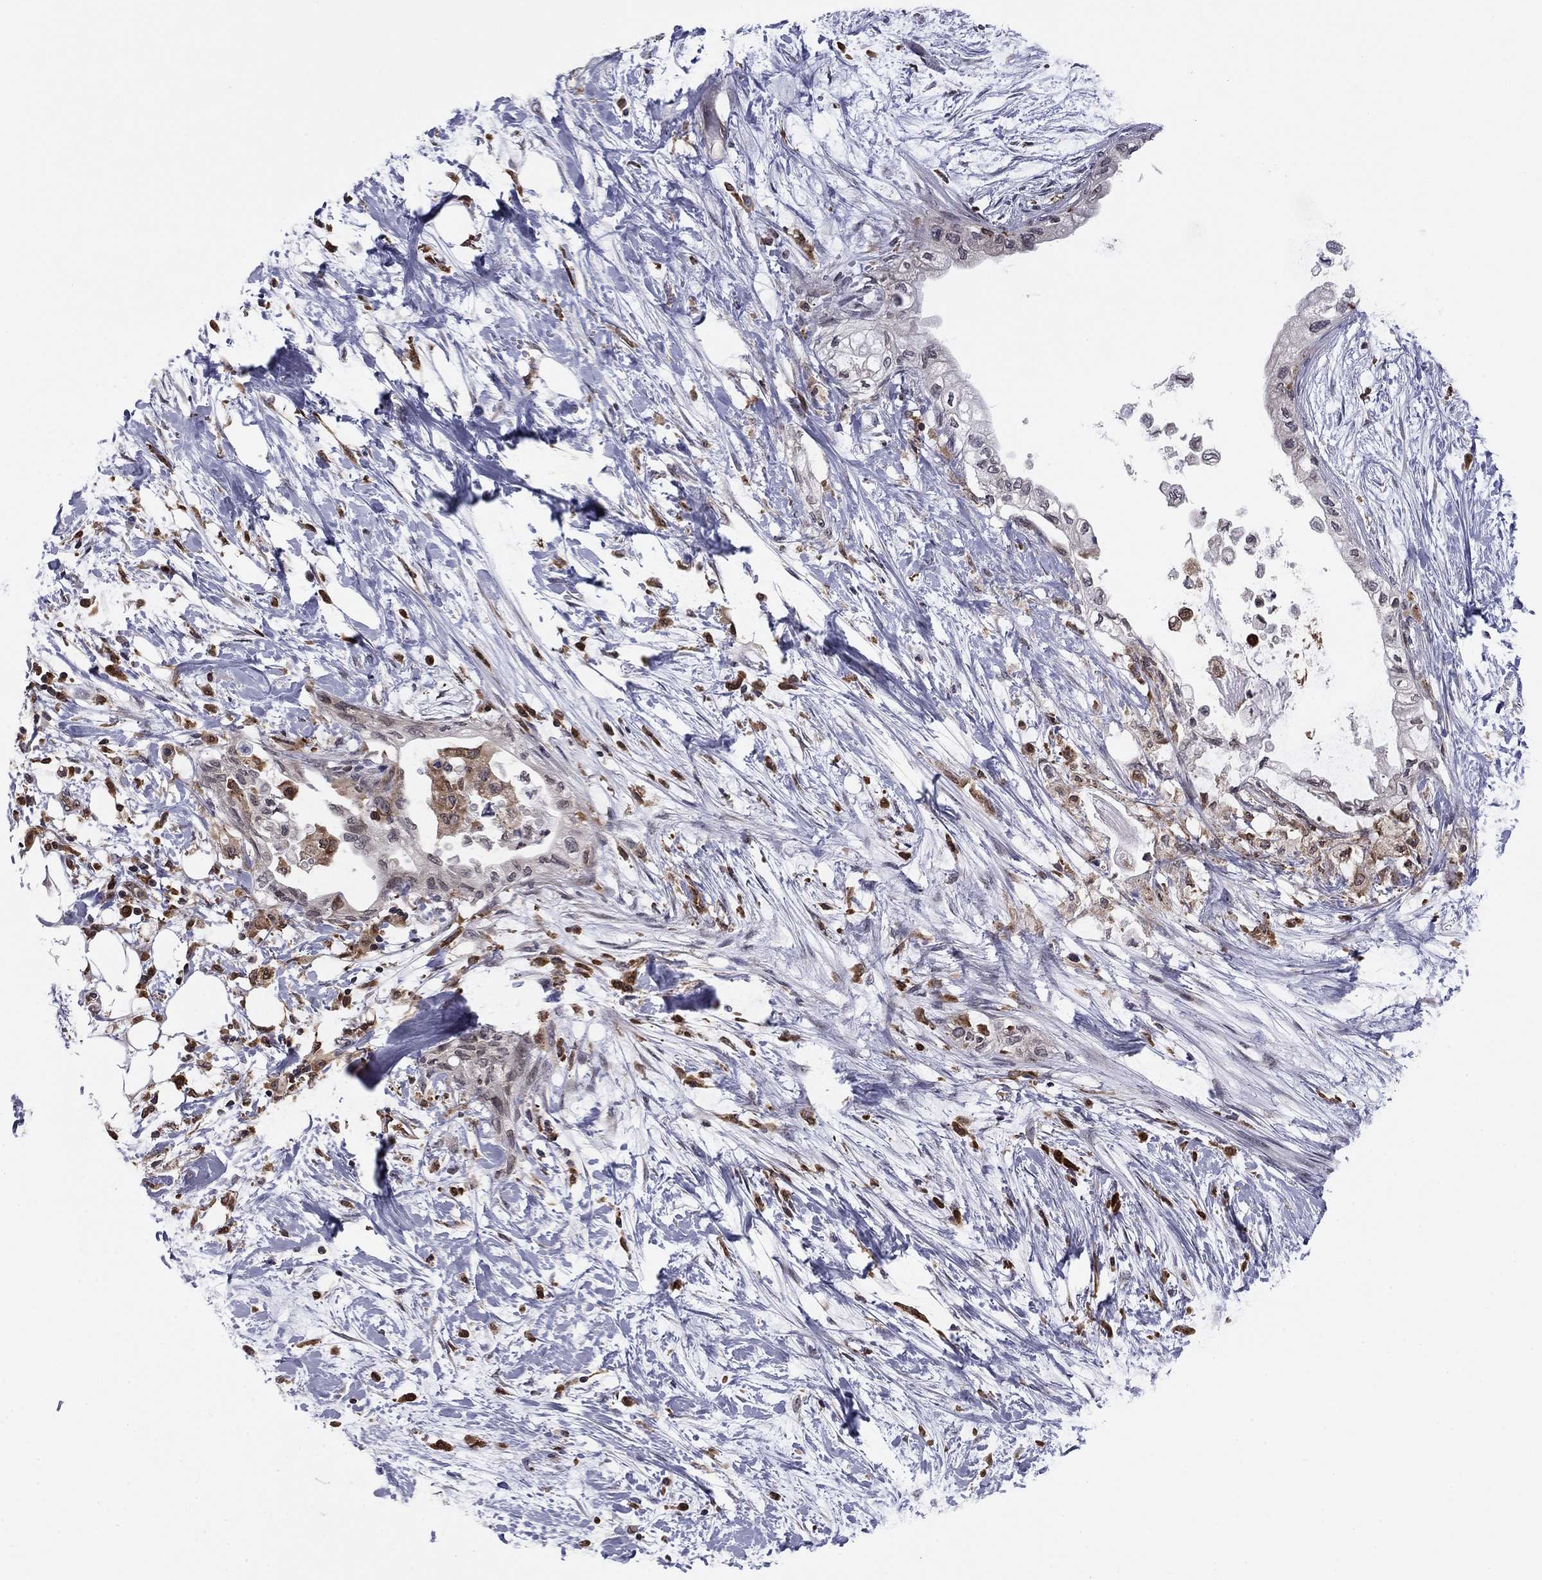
{"staining": {"intensity": "negative", "quantity": "none", "location": "none"}, "tissue": "pancreatic cancer", "cell_type": "Tumor cells", "image_type": "cancer", "snomed": [{"axis": "morphology", "description": "Normal tissue, NOS"}, {"axis": "morphology", "description": "Adenocarcinoma, NOS"}, {"axis": "topography", "description": "Pancreas"}, {"axis": "topography", "description": "Duodenum"}], "caption": "Tumor cells are negative for protein expression in human pancreatic cancer. Brightfield microscopy of immunohistochemistry stained with DAB (3,3'-diaminobenzidine) (brown) and hematoxylin (blue), captured at high magnification.", "gene": "PLCB2", "patient": {"sex": "female", "age": 60}}